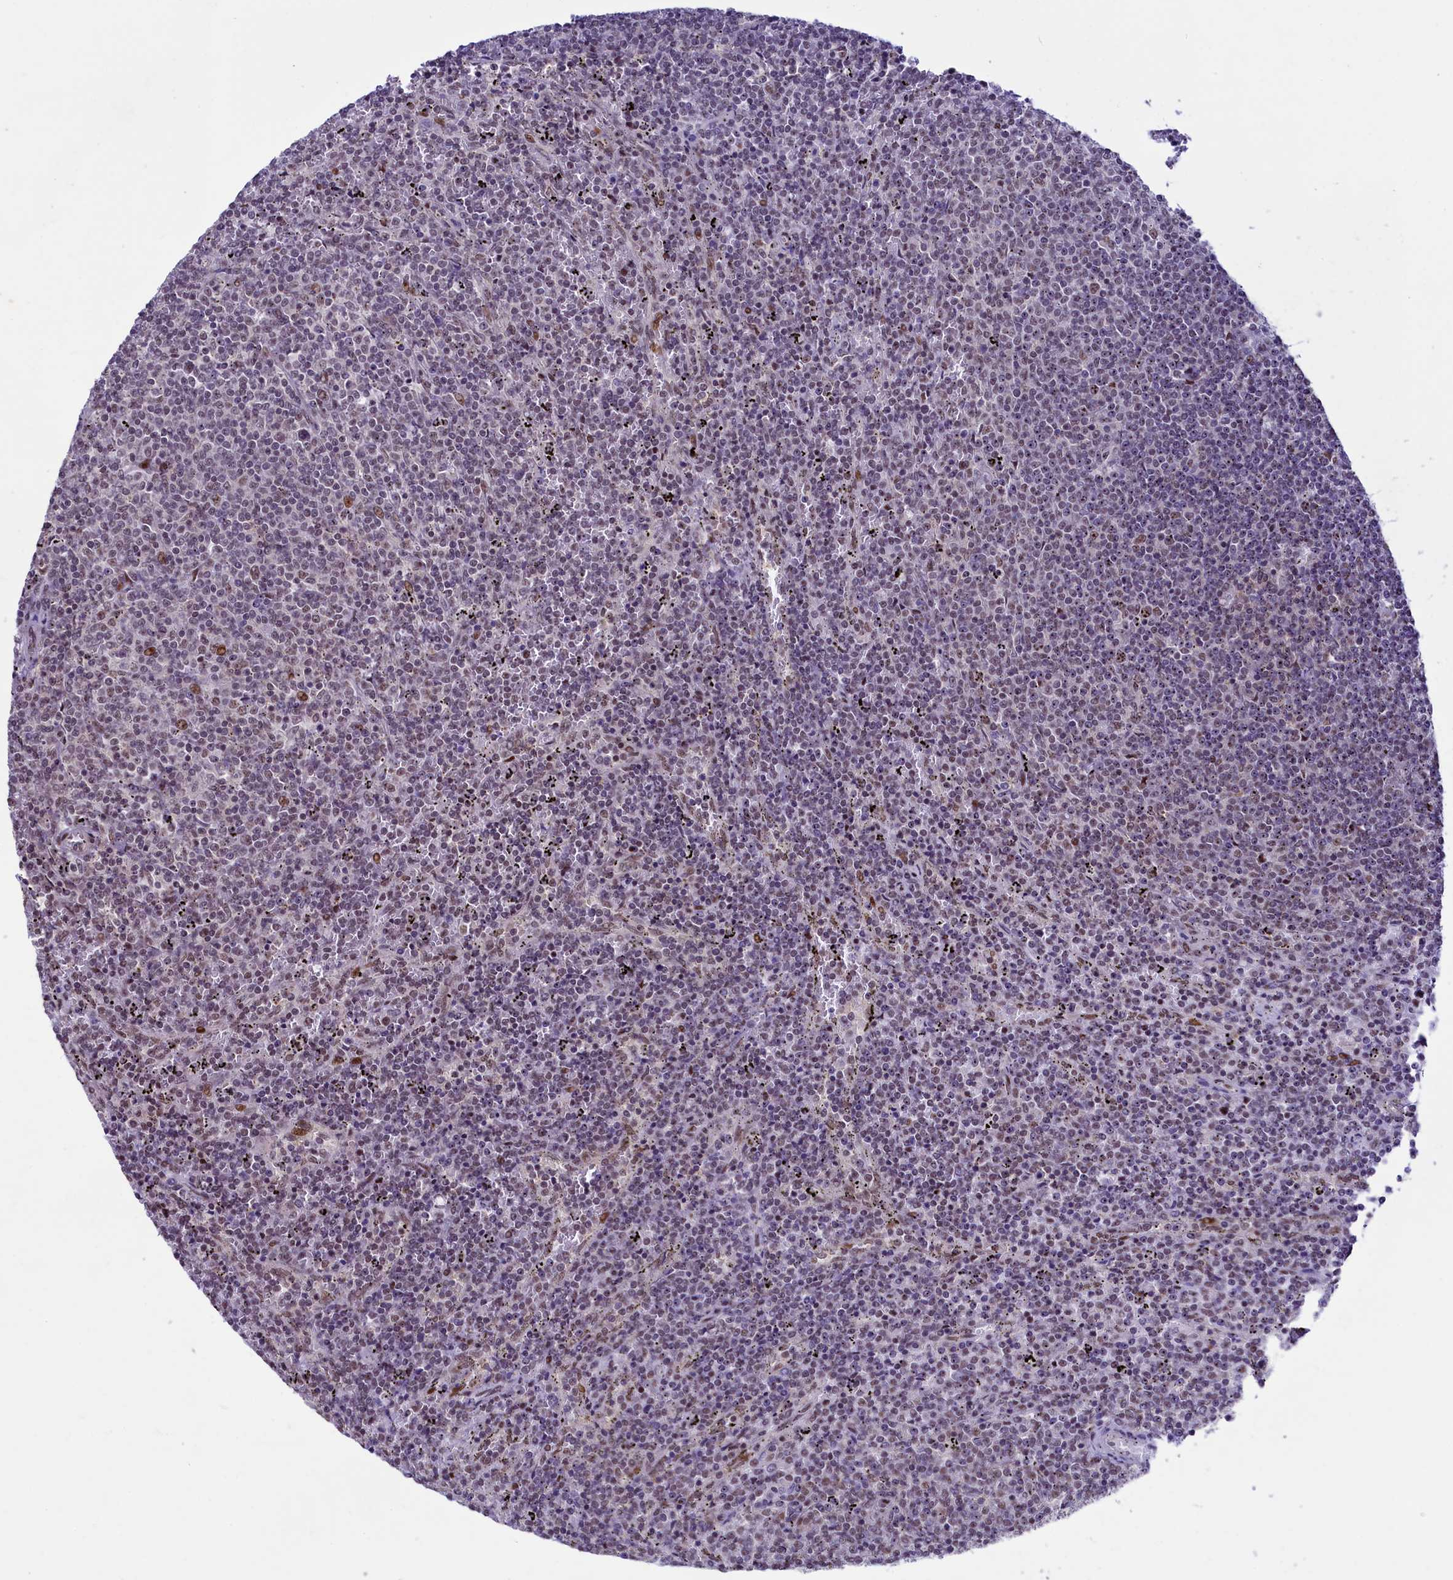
{"staining": {"intensity": "weak", "quantity": "<25%", "location": "nuclear"}, "tissue": "lymphoma", "cell_type": "Tumor cells", "image_type": "cancer", "snomed": [{"axis": "morphology", "description": "Malignant lymphoma, non-Hodgkin's type, Low grade"}, {"axis": "topography", "description": "Spleen"}], "caption": "High magnification brightfield microscopy of lymphoma stained with DAB (3,3'-diaminobenzidine) (brown) and counterstained with hematoxylin (blue): tumor cells show no significant positivity. (DAB immunohistochemistry (IHC) visualized using brightfield microscopy, high magnification).", "gene": "ANKS3", "patient": {"sex": "female", "age": 50}}